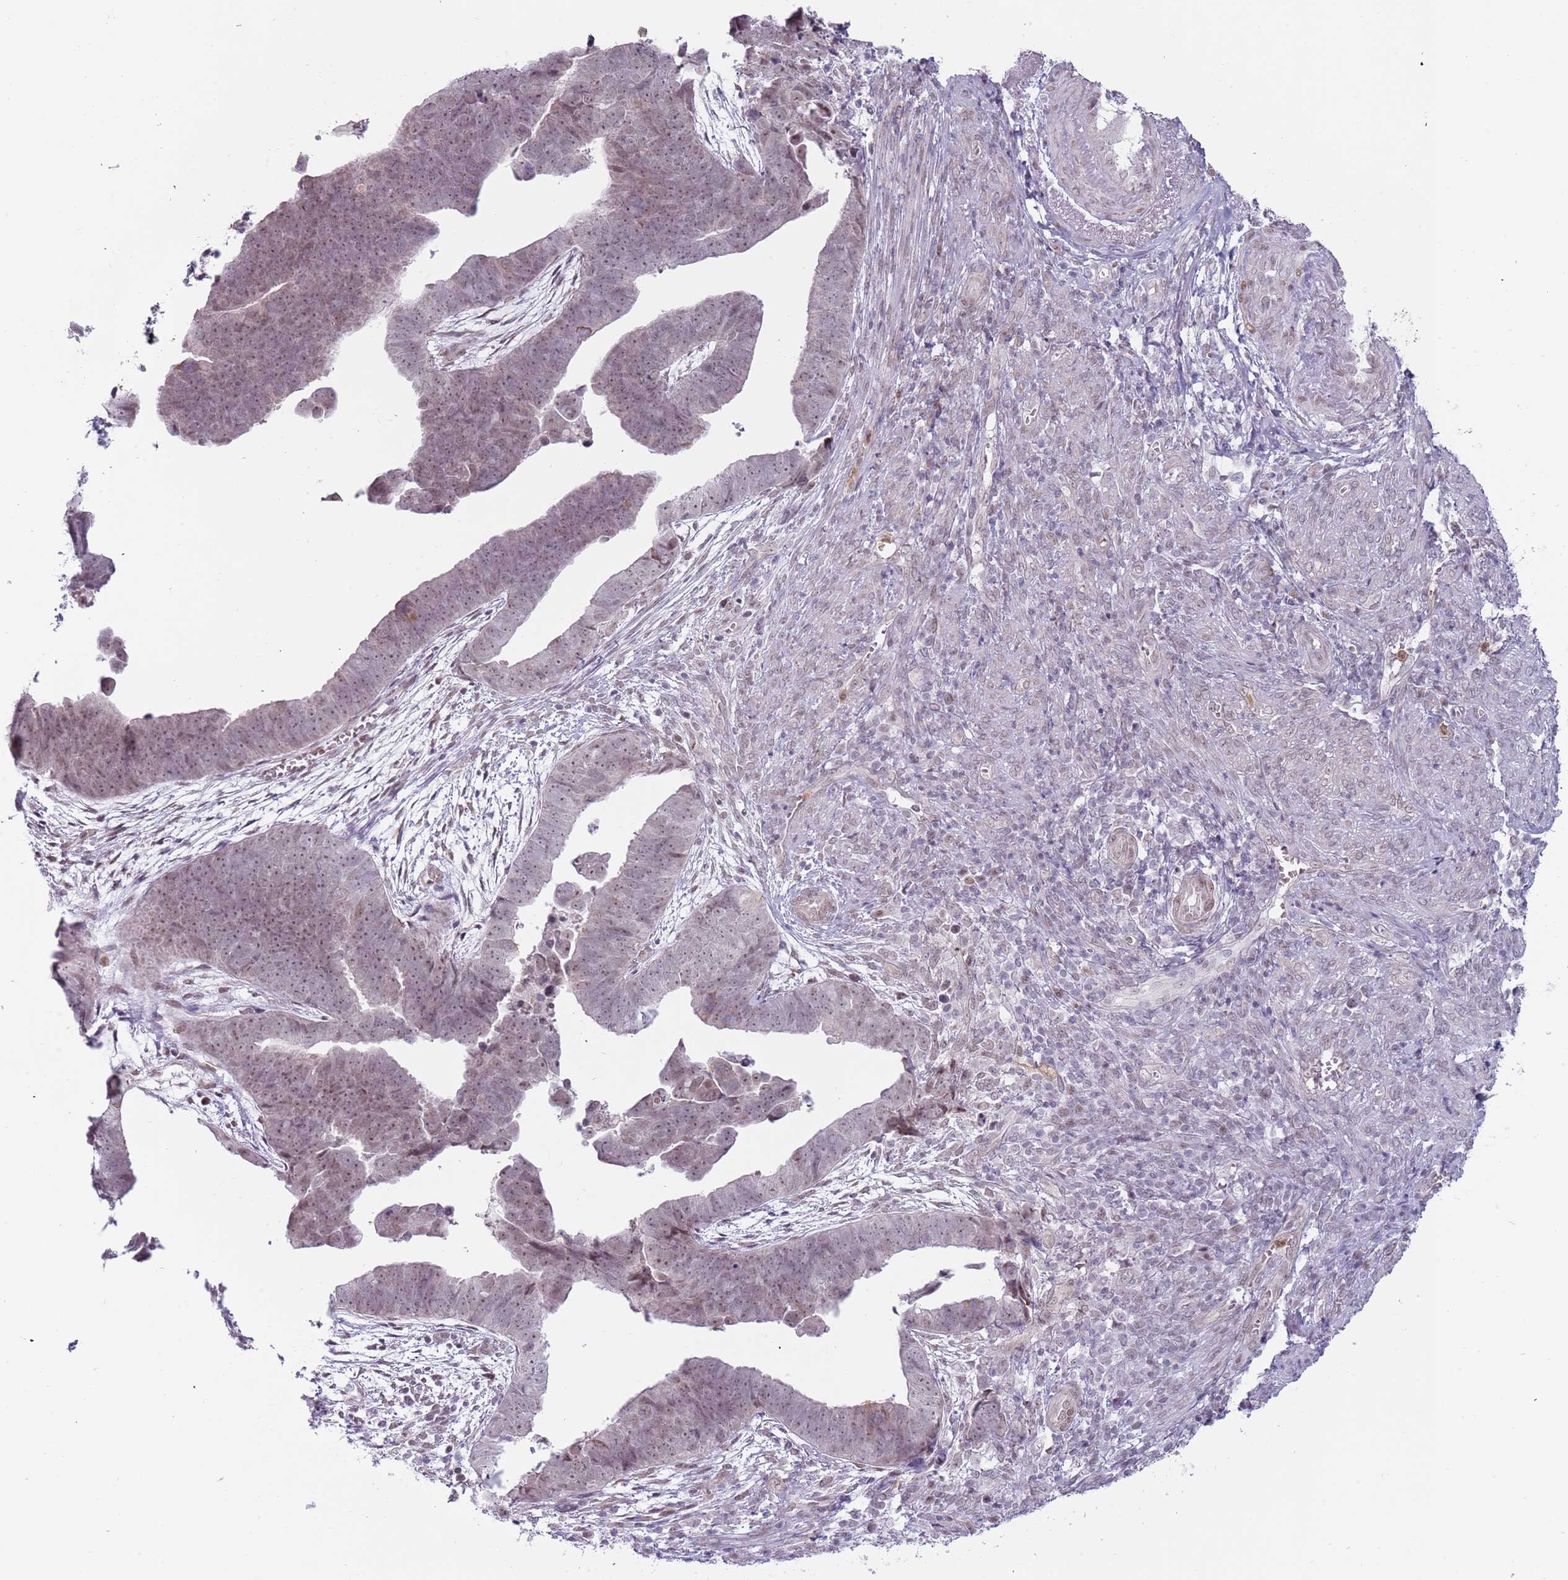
{"staining": {"intensity": "weak", "quantity": "25%-75%", "location": "nuclear"}, "tissue": "endometrial cancer", "cell_type": "Tumor cells", "image_type": "cancer", "snomed": [{"axis": "morphology", "description": "Adenocarcinoma, NOS"}, {"axis": "topography", "description": "Endometrium"}], "caption": "Human adenocarcinoma (endometrial) stained for a protein (brown) shows weak nuclear positive positivity in approximately 25%-75% of tumor cells.", "gene": "REXO4", "patient": {"sex": "female", "age": 75}}